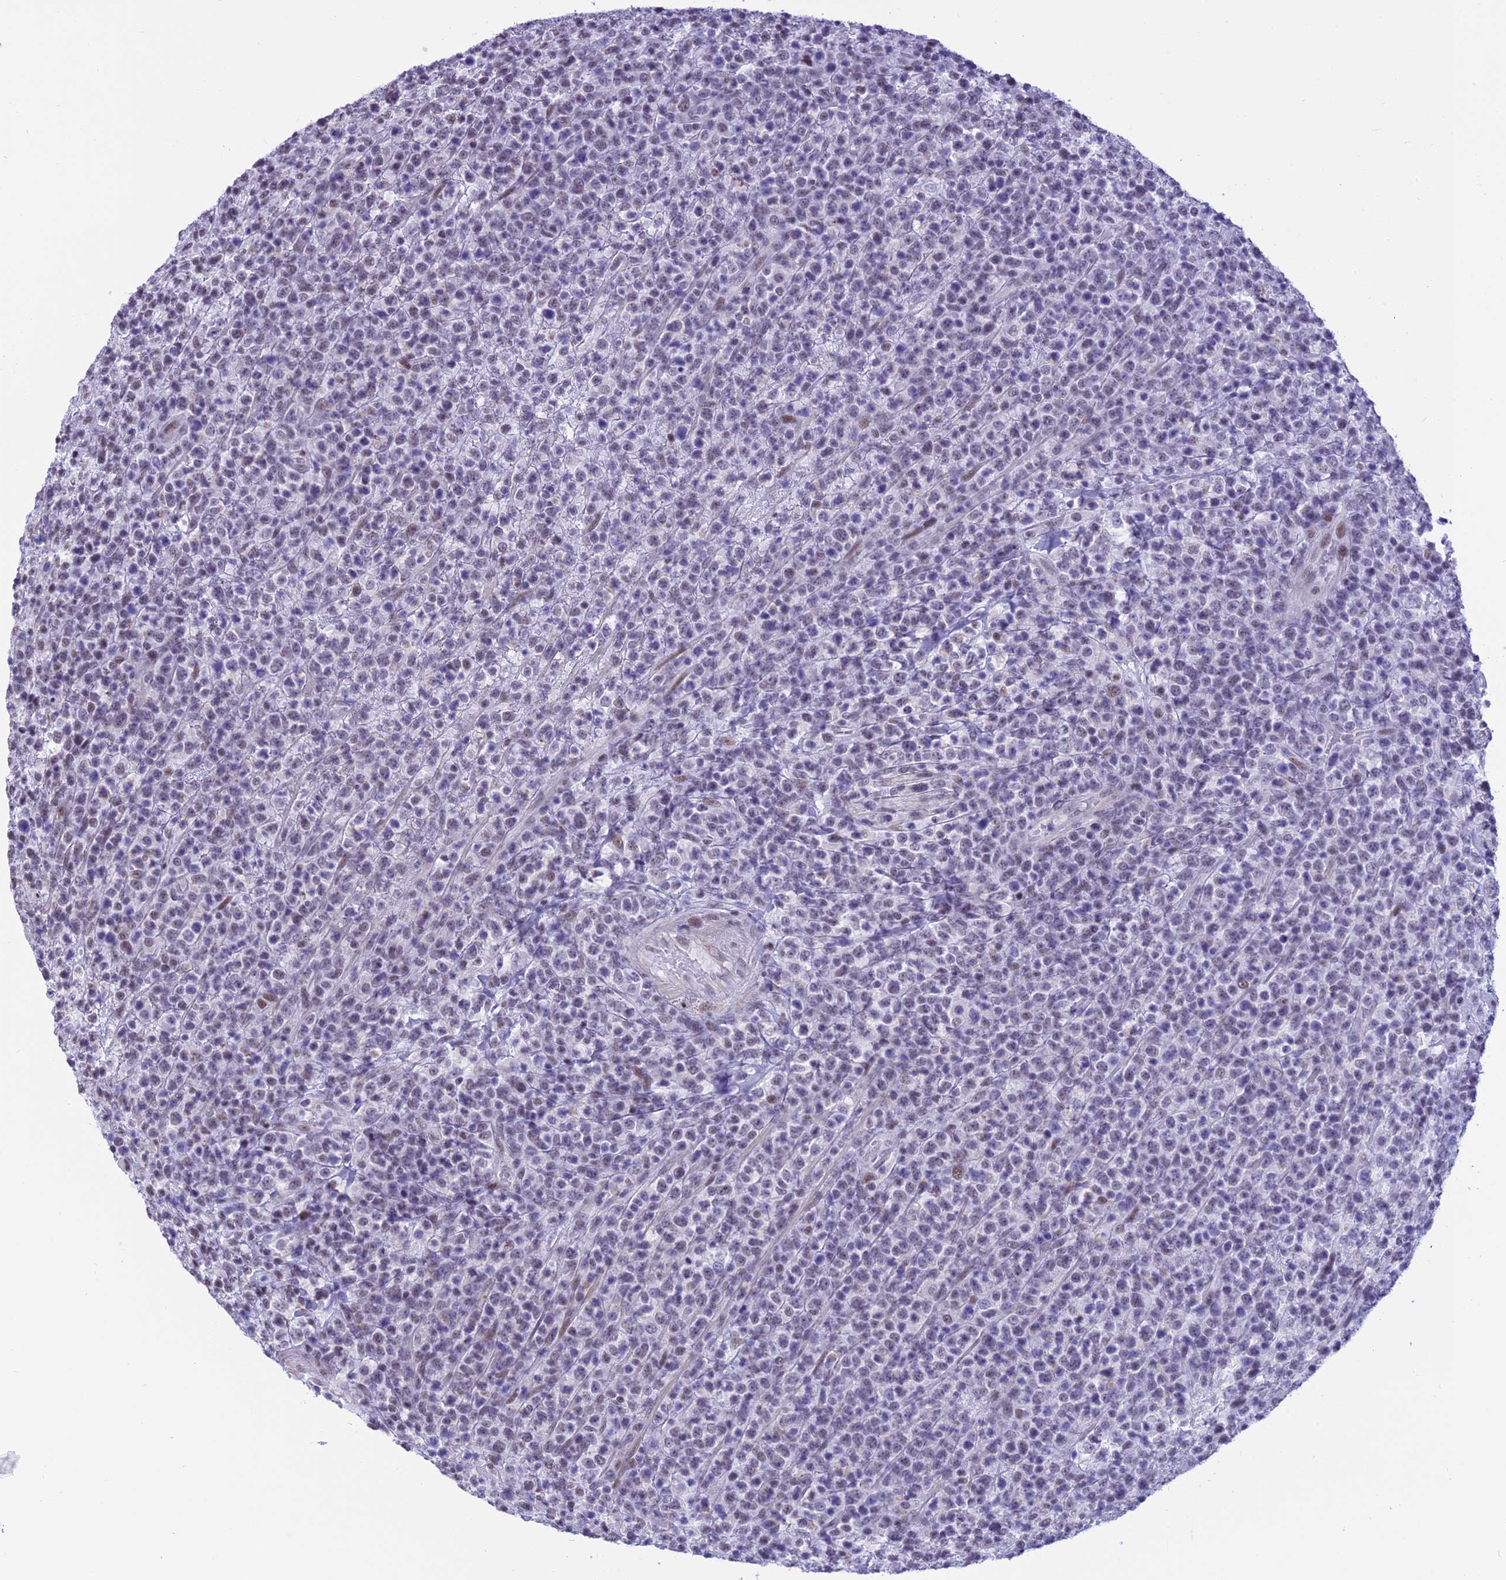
{"staining": {"intensity": "weak", "quantity": "<25%", "location": "nuclear"}, "tissue": "lymphoma", "cell_type": "Tumor cells", "image_type": "cancer", "snomed": [{"axis": "morphology", "description": "Malignant lymphoma, non-Hodgkin's type, High grade"}, {"axis": "topography", "description": "Colon"}], "caption": "IHC histopathology image of human lymphoma stained for a protein (brown), which reveals no positivity in tumor cells.", "gene": "SPIRE2", "patient": {"sex": "female", "age": 53}}